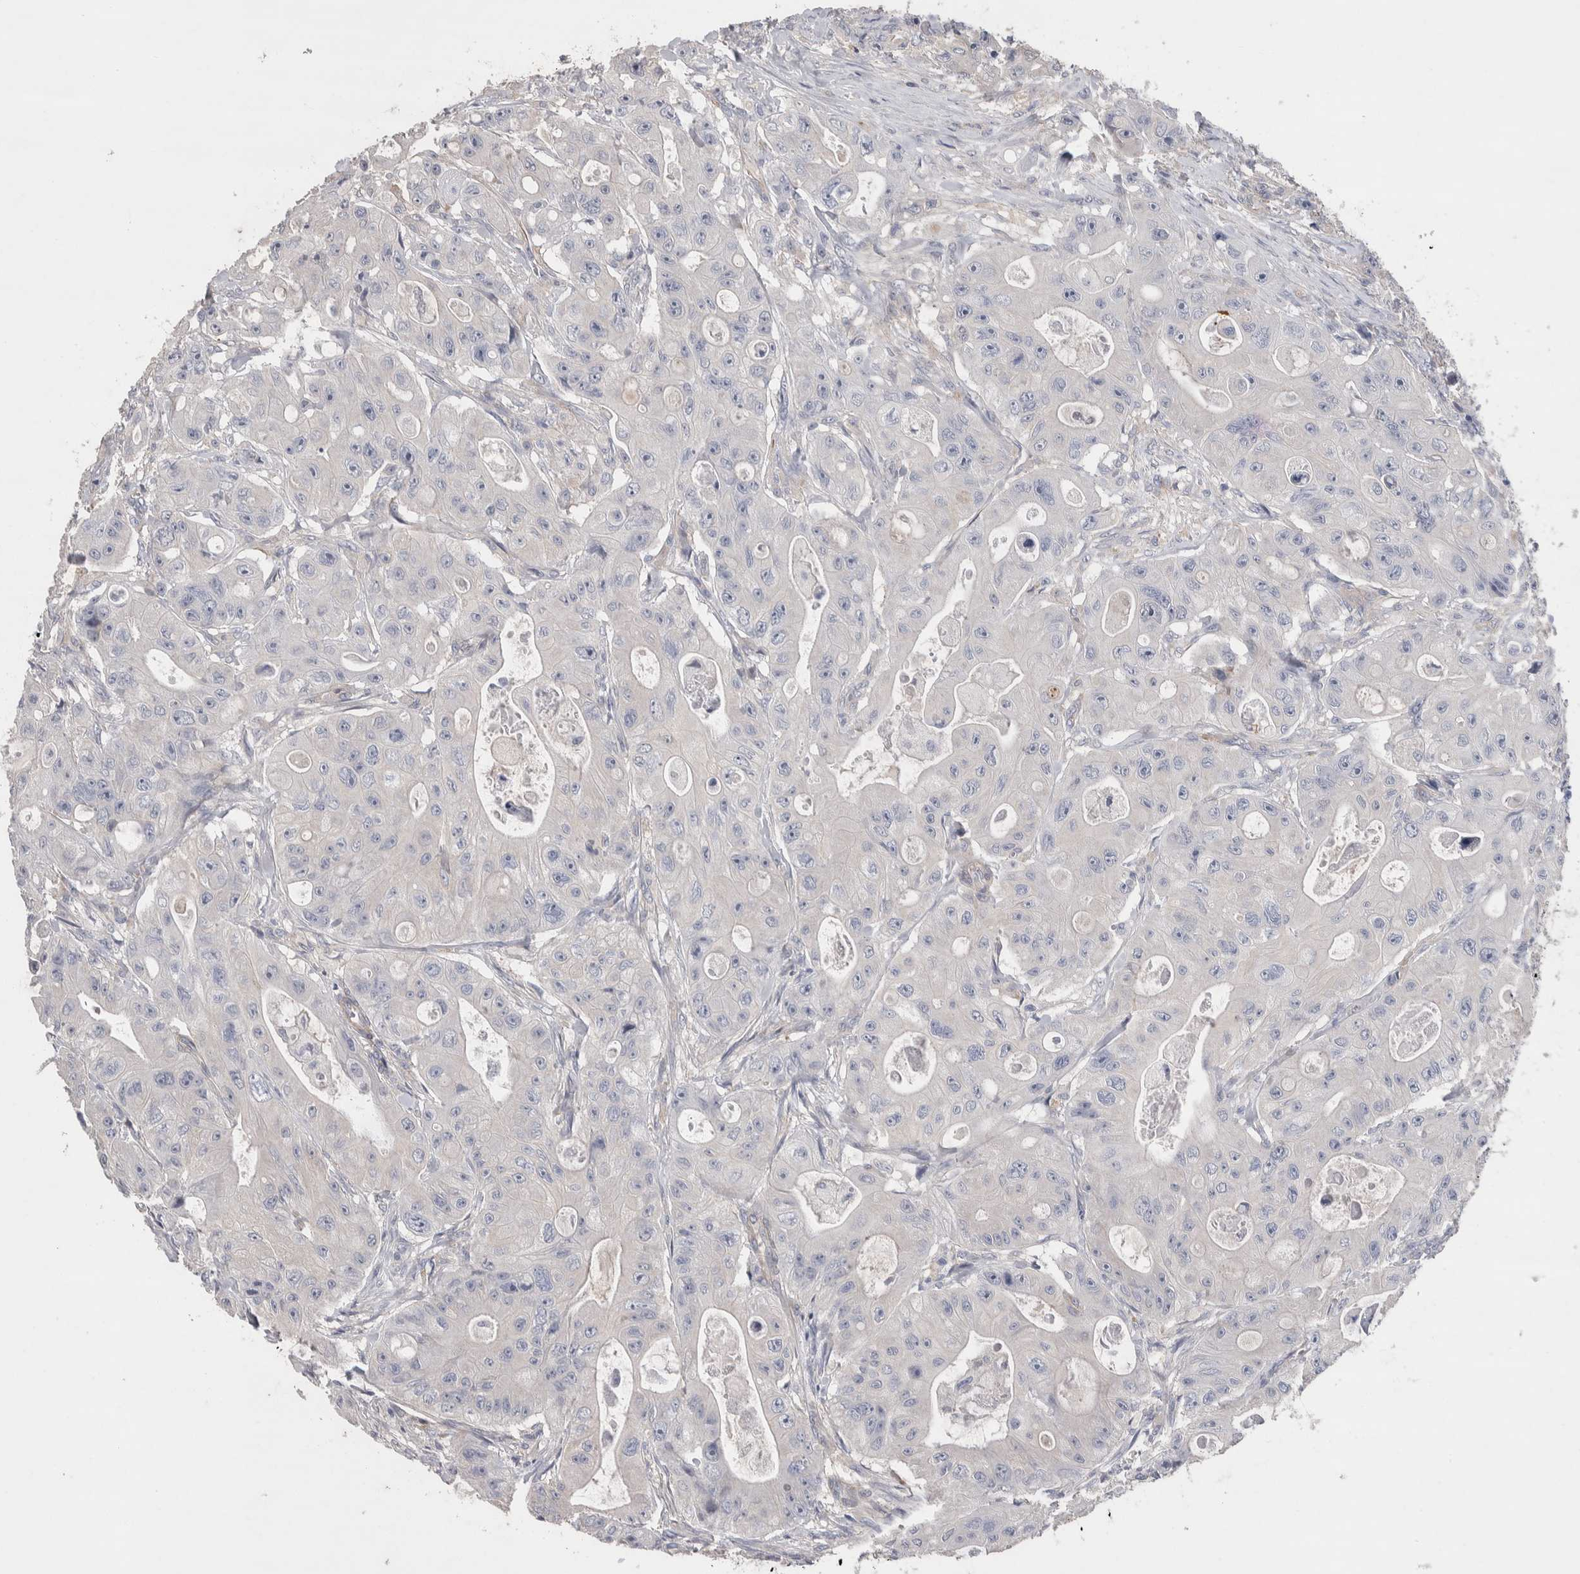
{"staining": {"intensity": "negative", "quantity": "none", "location": "none"}, "tissue": "colorectal cancer", "cell_type": "Tumor cells", "image_type": "cancer", "snomed": [{"axis": "morphology", "description": "Adenocarcinoma, NOS"}, {"axis": "topography", "description": "Colon"}], "caption": "Micrograph shows no significant protein expression in tumor cells of colorectal cancer. The staining was performed using DAB (3,3'-diaminobenzidine) to visualize the protein expression in brown, while the nuclei were stained in blue with hematoxylin (Magnification: 20x).", "gene": "GCNA", "patient": {"sex": "female", "age": 46}}